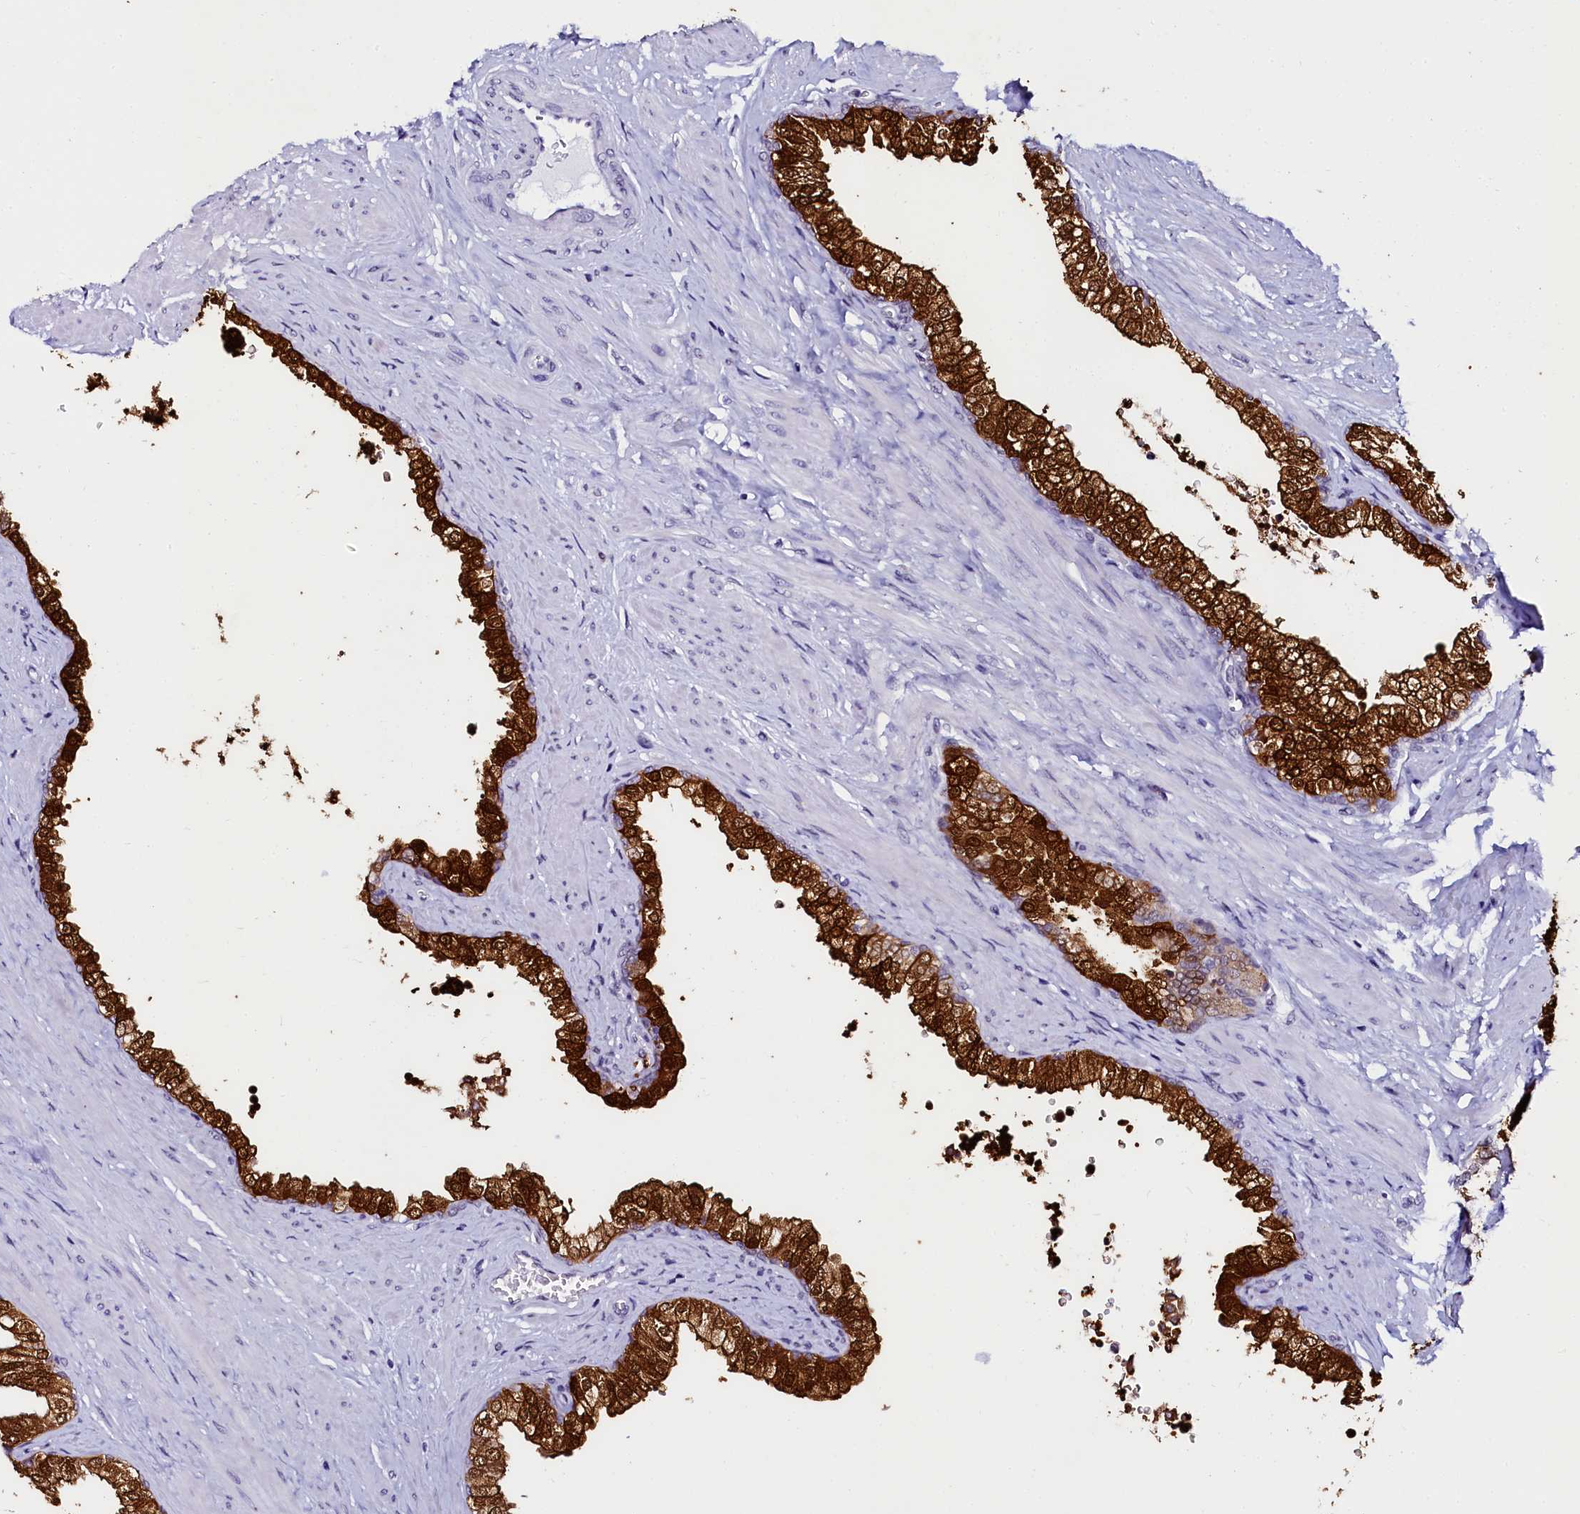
{"staining": {"intensity": "strong", "quantity": ">75%", "location": "cytoplasmic/membranous,nuclear"}, "tissue": "prostate", "cell_type": "Glandular cells", "image_type": "normal", "snomed": [{"axis": "morphology", "description": "Normal tissue, NOS"}, {"axis": "morphology", "description": "Urothelial carcinoma, Low grade"}, {"axis": "topography", "description": "Urinary bladder"}, {"axis": "topography", "description": "Prostate"}], "caption": "Benign prostate was stained to show a protein in brown. There is high levels of strong cytoplasmic/membranous,nuclear staining in about >75% of glandular cells.", "gene": "SORD", "patient": {"sex": "male", "age": 60}}